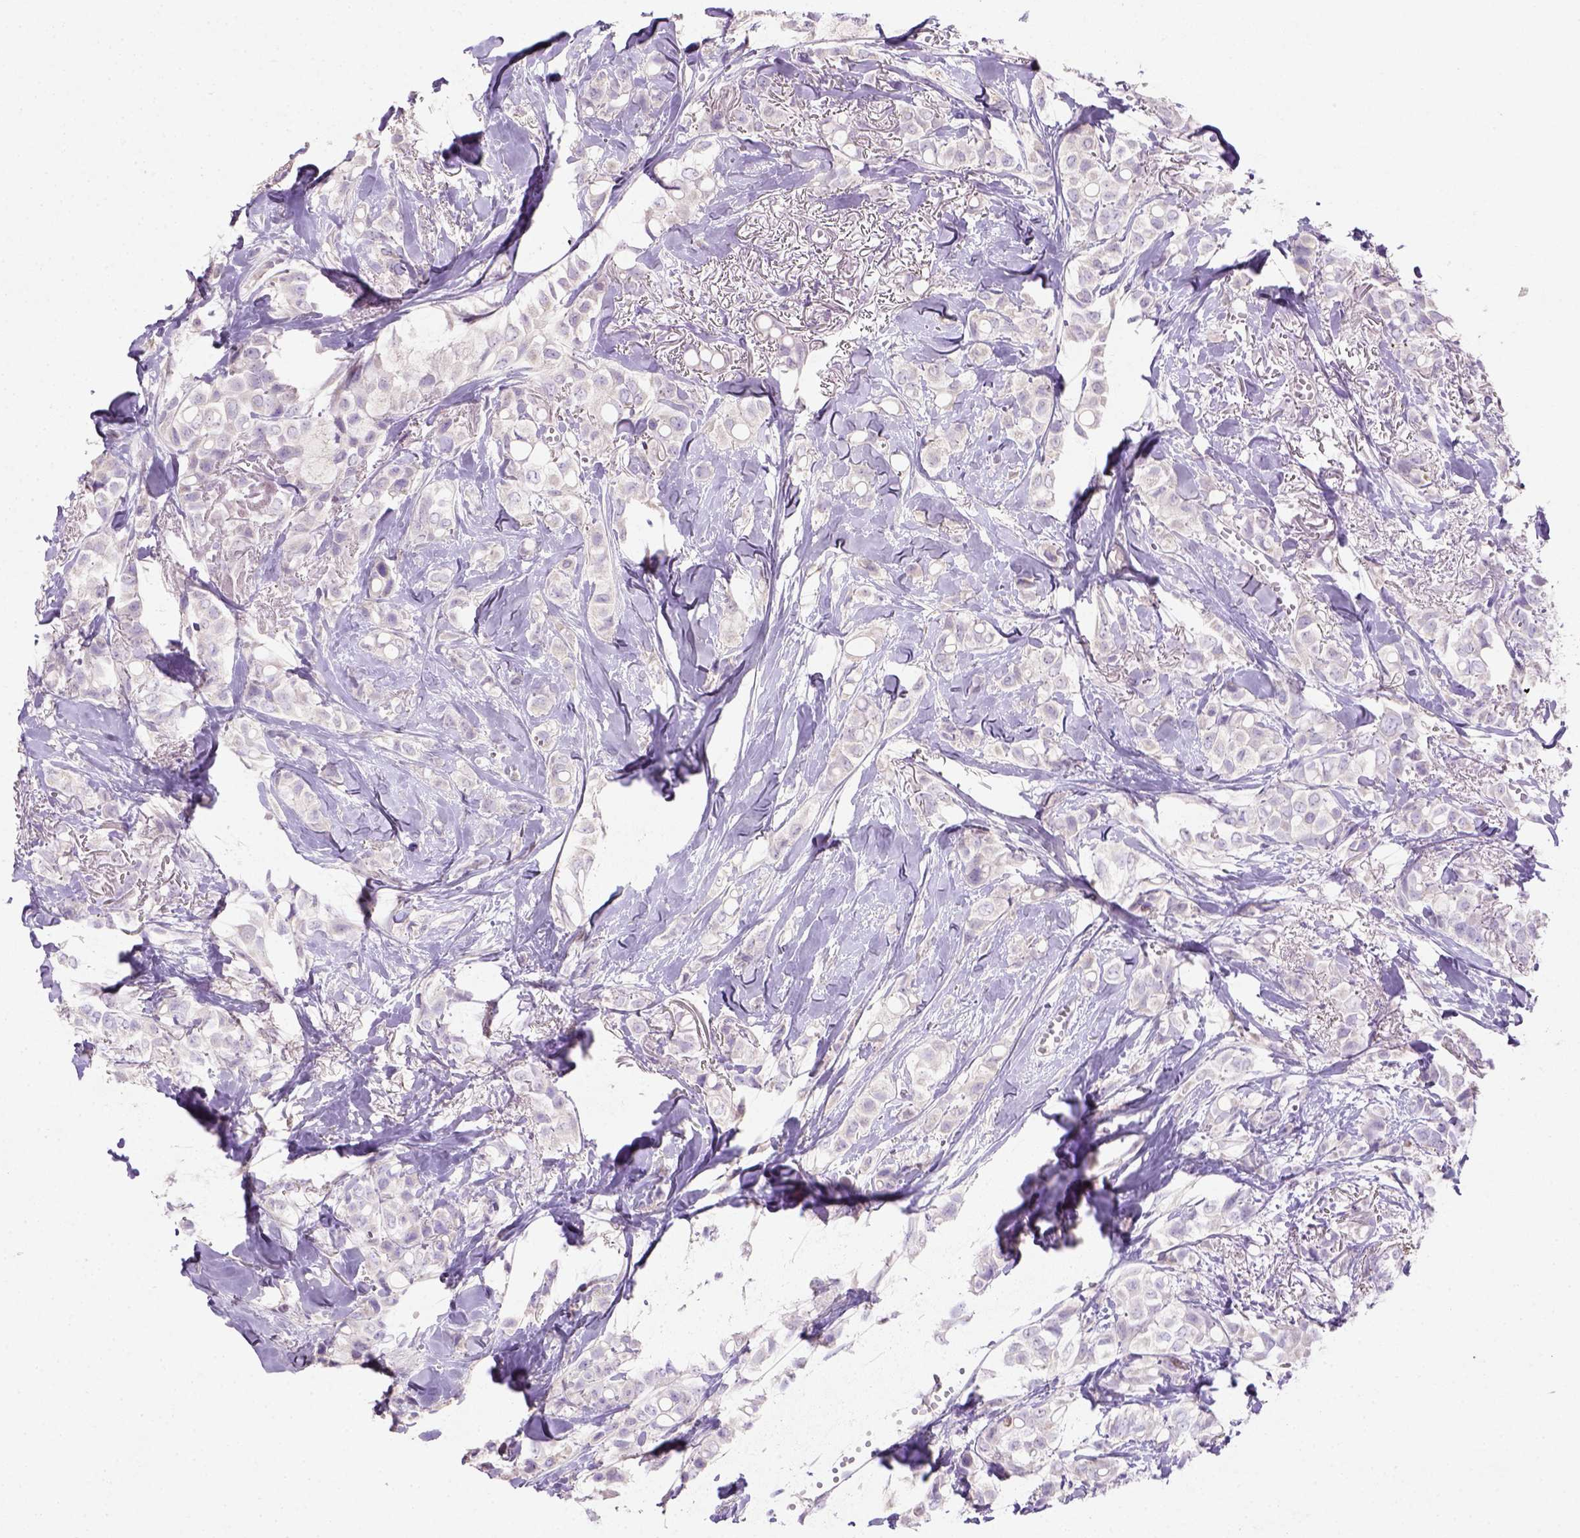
{"staining": {"intensity": "negative", "quantity": "none", "location": "none"}, "tissue": "breast cancer", "cell_type": "Tumor cells", "image_type": "cancer", "snomed": [{"axis": "morphology", "description": "Duct carcinoma"}, {"axis": "topography", "description": "Breast"}], "caption": "Immunohistochemistry (IHC) micrograph of human infiltrating ductal carcinoma (breast) stained for a protein (brown), which reveals no staining in tumor cells.", "gene": "NUDT2", "patient": {"sex": "female", "age": 85}}